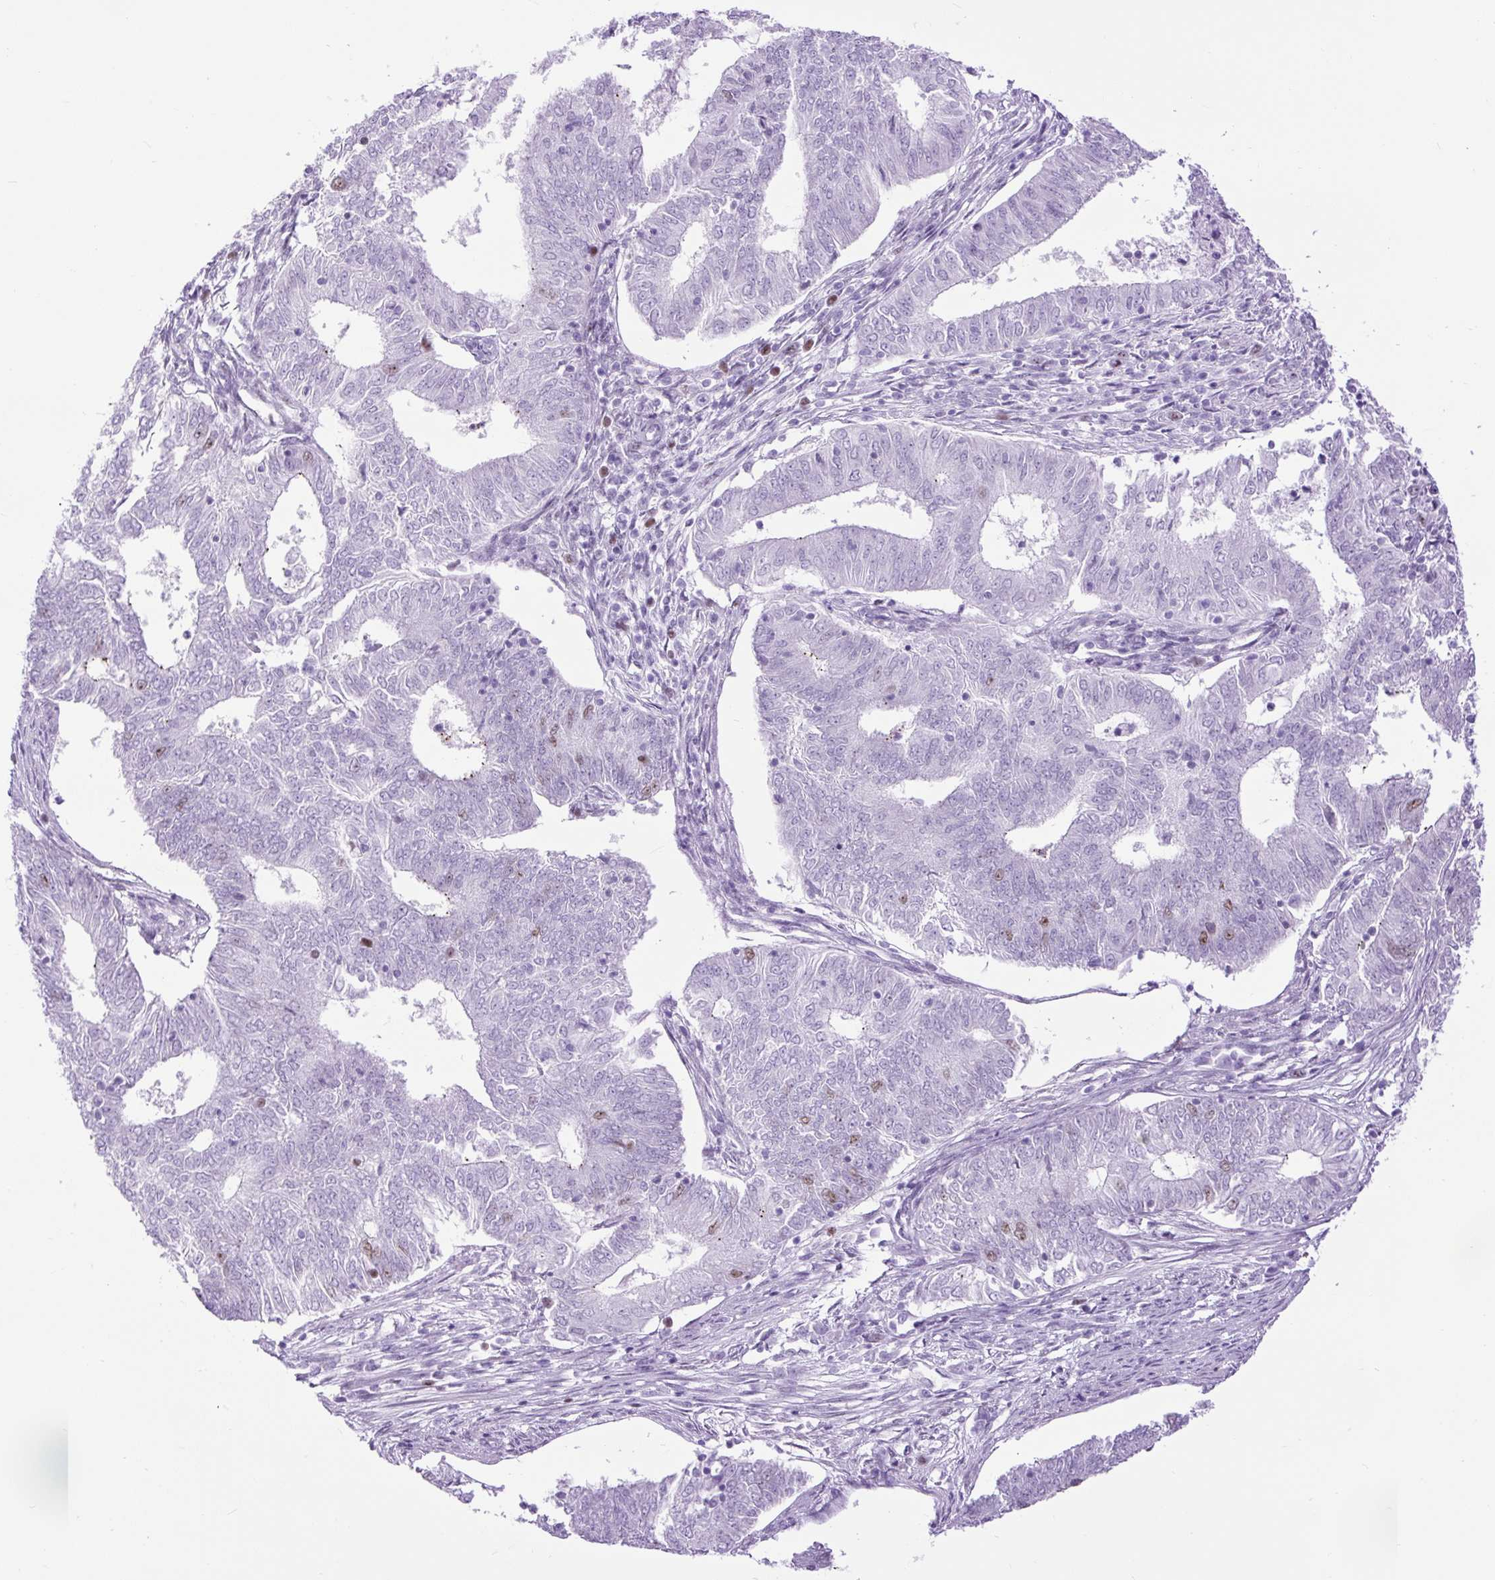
{"staining": {"intensity": "moderate", "quantity": "<25%", "location": "nuclear"}, "tissue": "endometrial cancer", "cell_type": "Tumor cells", "image_type": "cancer", "snomed": [{"axis": "morphology", "description": "Adenocarcinoma, NOS"}, {"axis": "topography", "description": "Endometrium"}], "caption": "High-magnification brightfield microscopy of endometrial cancer stained with DAB (brown) and counterstained with hematoxylin (blue). tumor cells exhibit moderate nuclear staining is identified in approximately<25% of cells.", "gene": "RACGAP1", "patient": {"sex": "female", "age": 62}}